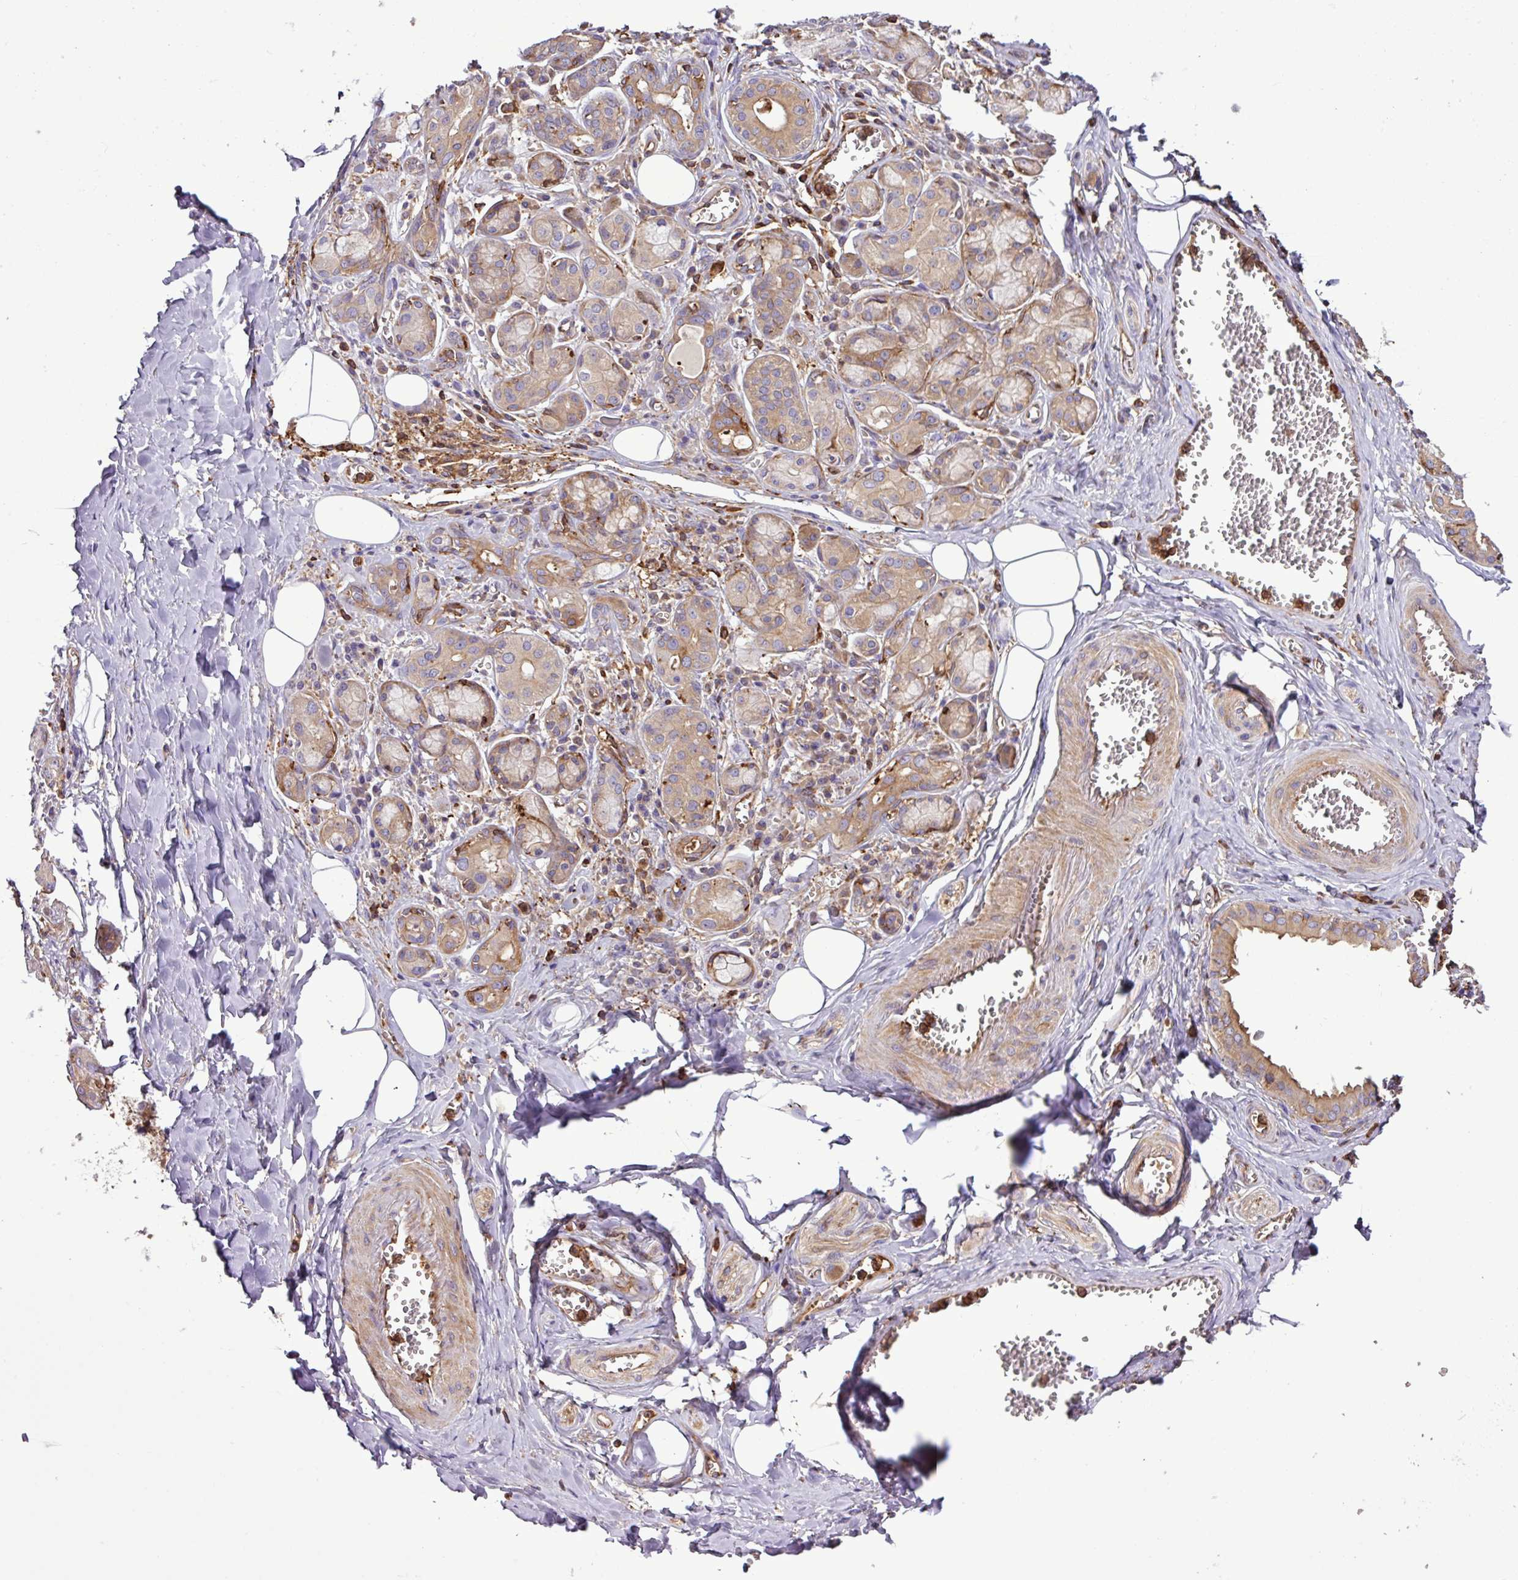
{"staining": {"intensity": "moderate", "quantity": "25%-75%", "location": "cytoplasmic/membranous"}, "tissue": "salivary gland", "cell_type": "Glandular cells", "image_type": "normal", "snomed": [{"axis": "morphology", "description": "Normal tissue, NOS"}, {"axis": "topography", "description": "Salivary gland"}], "caption": "Glandular cells exhibit medium levels of moderate cytoplasmic/membranous staining in approximately 25%-75% of cells in benign salivary gland.", "gene": "PGAP6", "patient": {"sex": "male", "age": 74}}